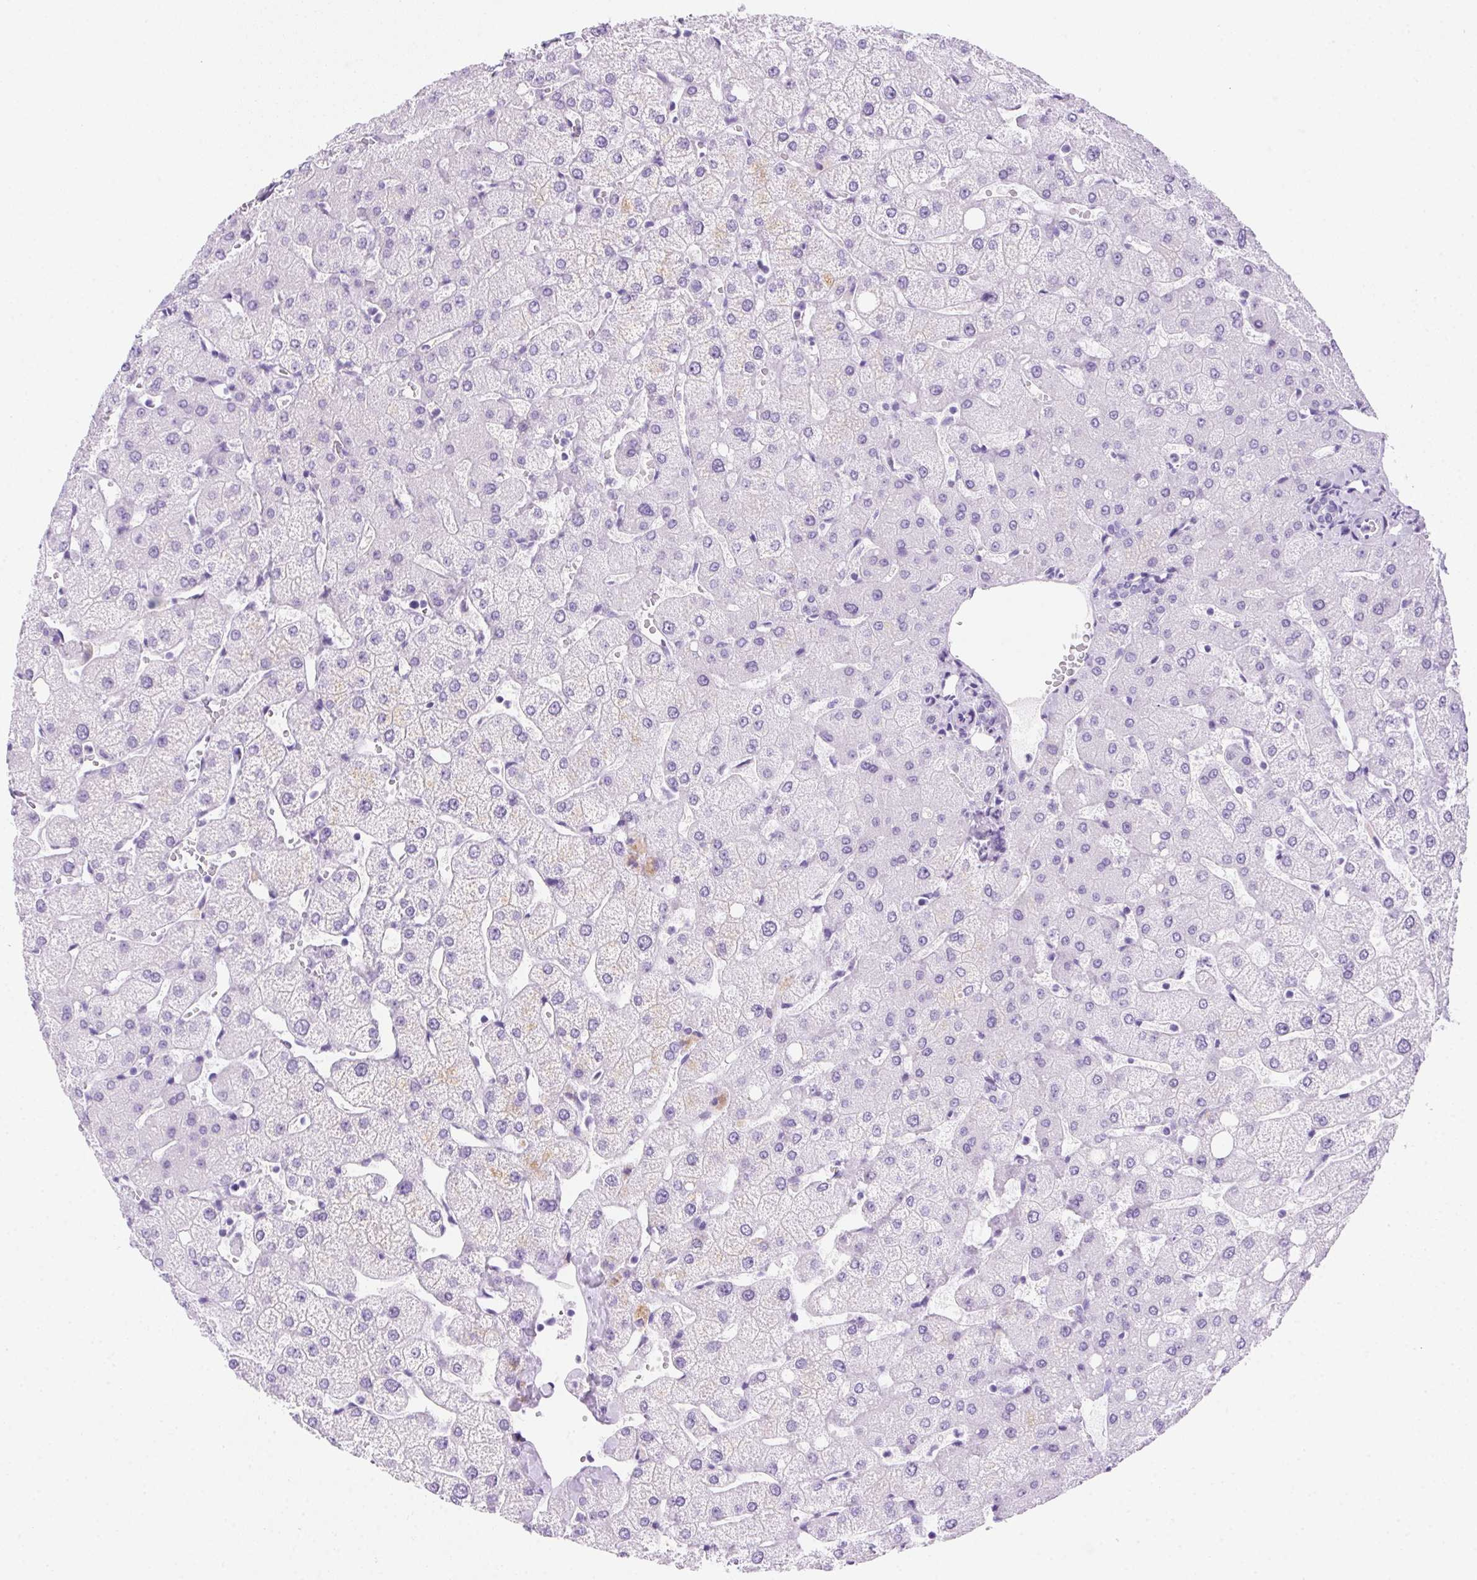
{"staining": {"intensity": "negative", "quantity": "none", "location": "none"}, "tissue": "liver", "cell_type": "Cholangiocytes", "image_type": "normal", "snomed": [{"axis": "morphology", "description": "Normal tissue, NOS"}, {"axis": "topography", "description": "Liver"}], "caption": "High magnification brightfield microscopy of benign liver stained with DAB (3,3'-diaminobenzidine) (brown) and counterstained with hematoxylin (blue): cholangiocytes show no significant staining. (DAB immunohistochemistry visualized using brightfield microscopy, high magnification).", "gene": "SPACA5B", "patient": {"sex": "female", "age": 54}}